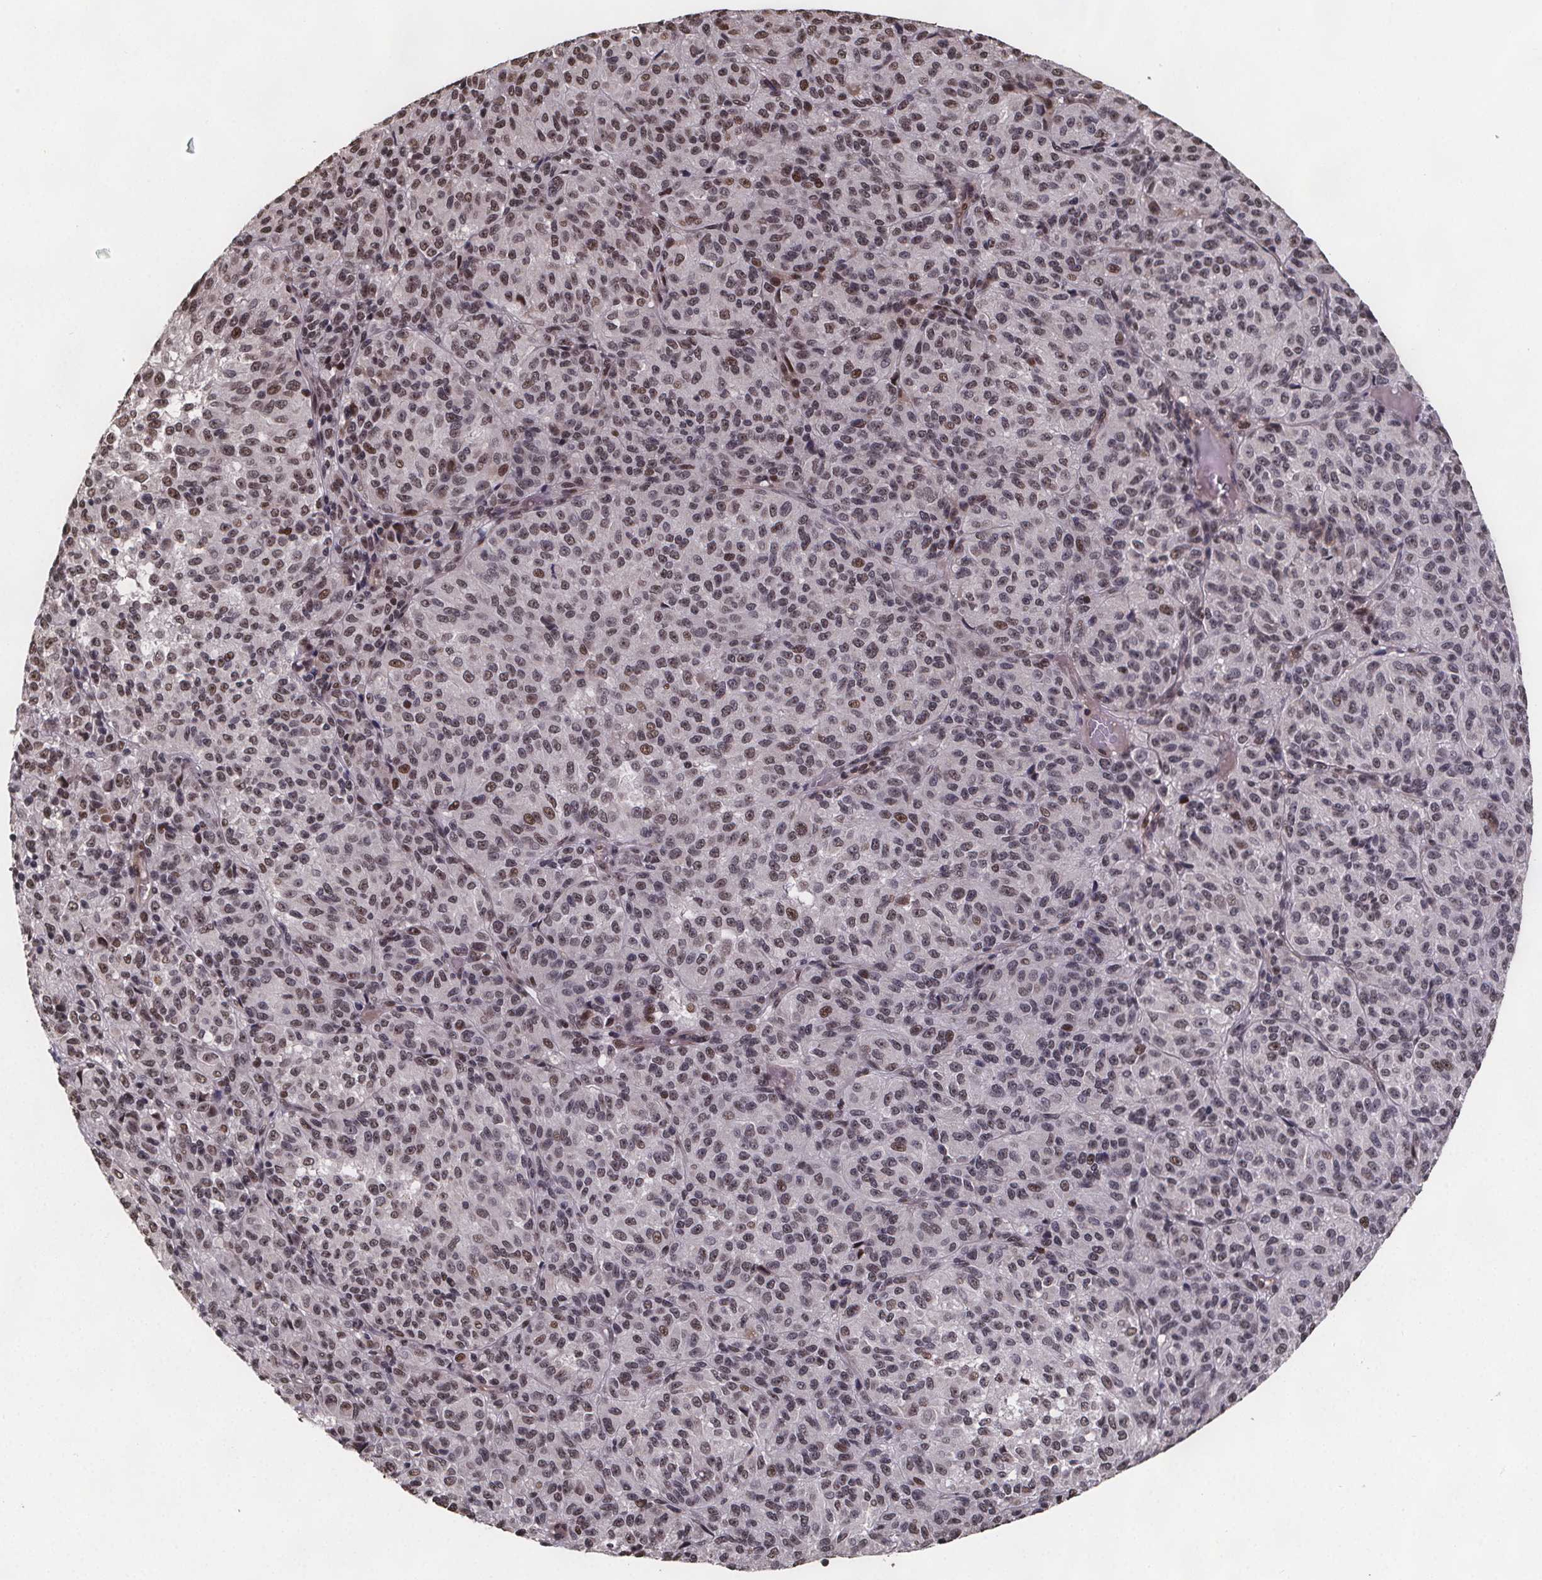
{"staining": {"intensity": "moderate", "quantity": ">75%", "location": "nuclear"}, "tissue": "melanoma", "cell_type": "Tumor cells", "image_type": "cancer", "snomed": [{"axis": "morphology", "description": "Malignant melanoma, Metastatic site"}, {"axis": "topography", "description": "Brain"}], "caption": "Human melanoma stained with a protein marker exhibits moderate staining in tumor cells.", "gene": "U2SURP", "patient": {"sex": "female", "age": 56}}